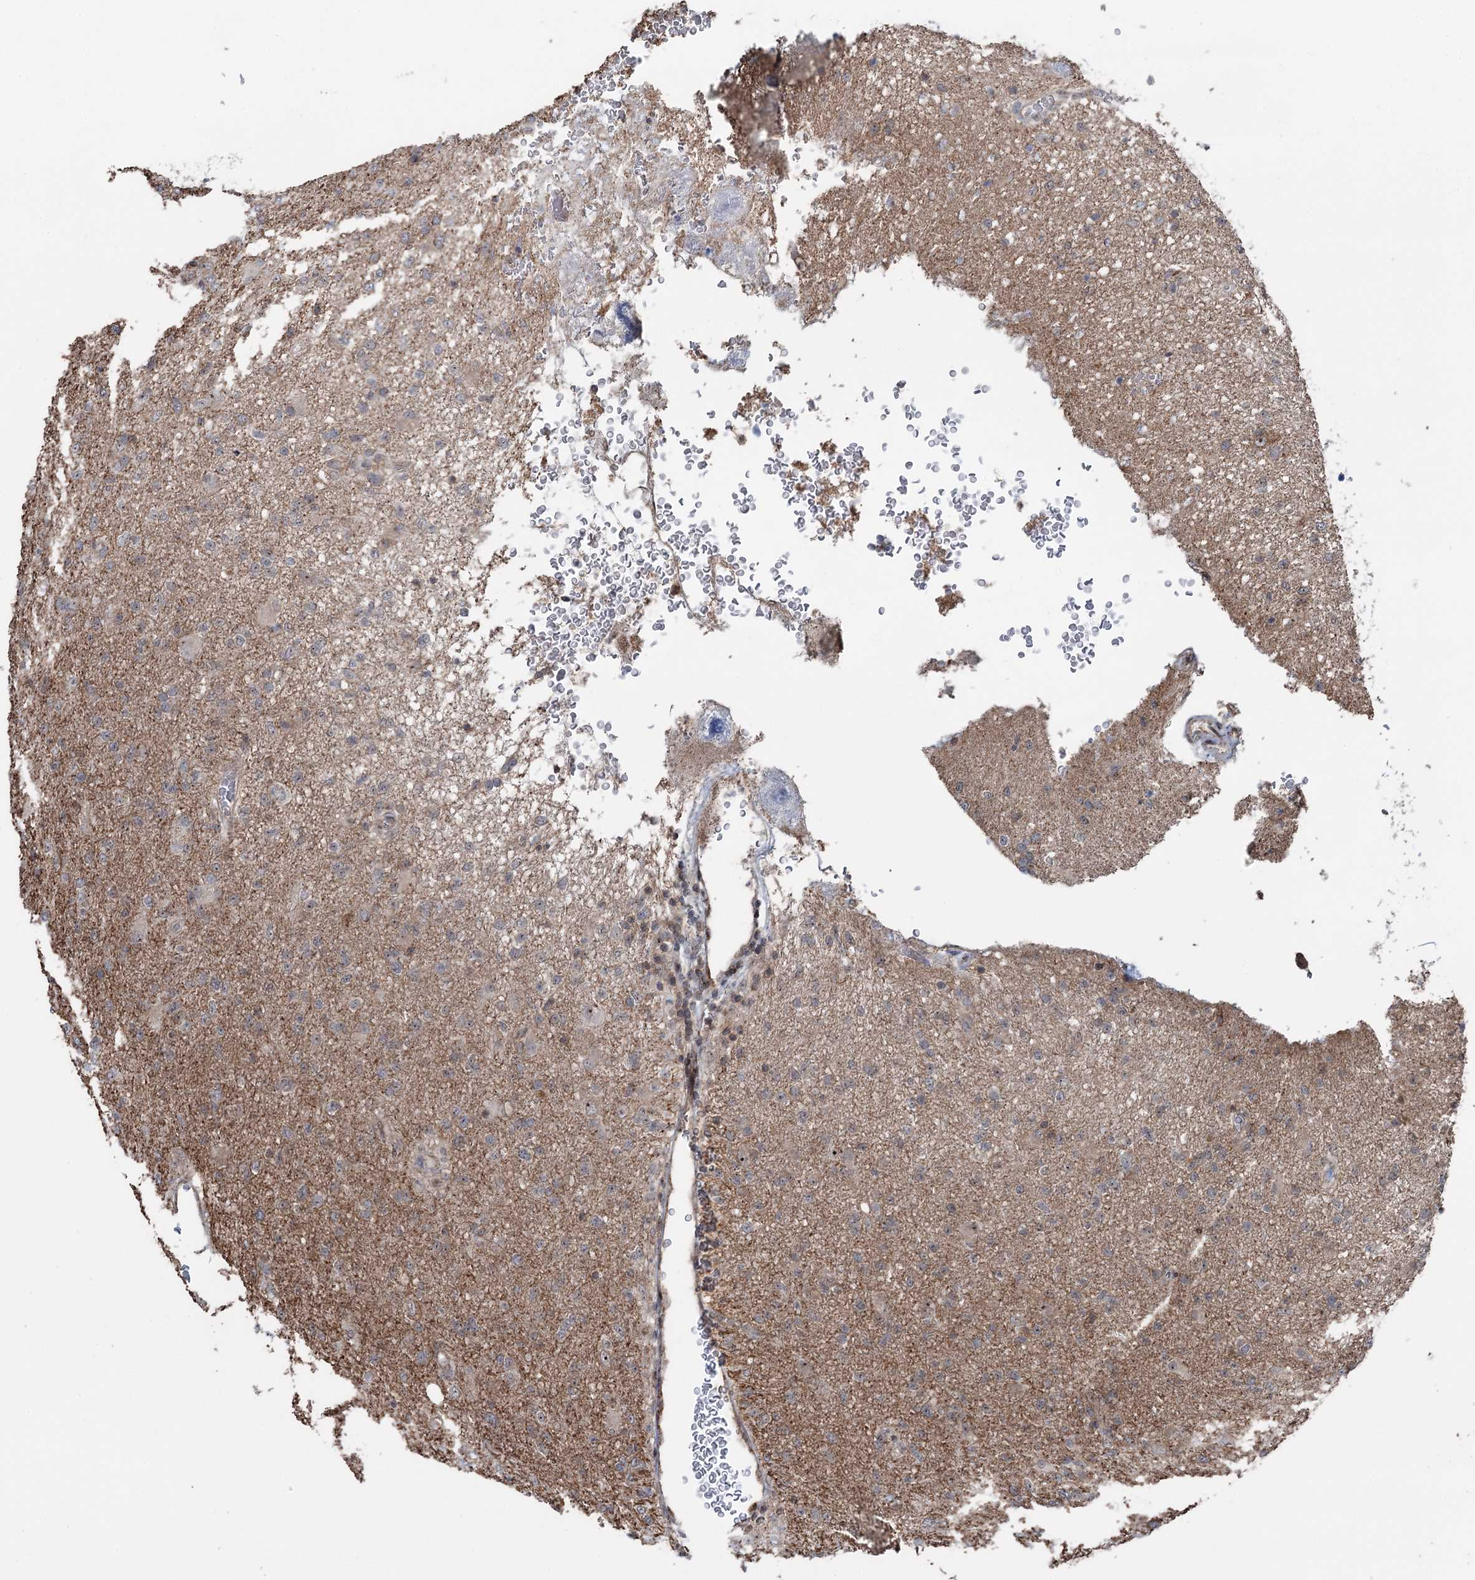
{"staining": {"intensity": "negative", "quantity": "none", "location": "none"}, "tissue": "glioma", "cell_type": "Tumor cells", "image_type": "cancer", "snomed": [{"axis": "morphology", "description": "Glioma, malignant, High grade"}, {"axis": "topography", "description": "Brain"}], "caption": "DAB immunohistochemical staining of glioma shows no significant positivity in tumor cells.", "gene": "STEEP1", "patient": {"sex": "female", "age": 57}}